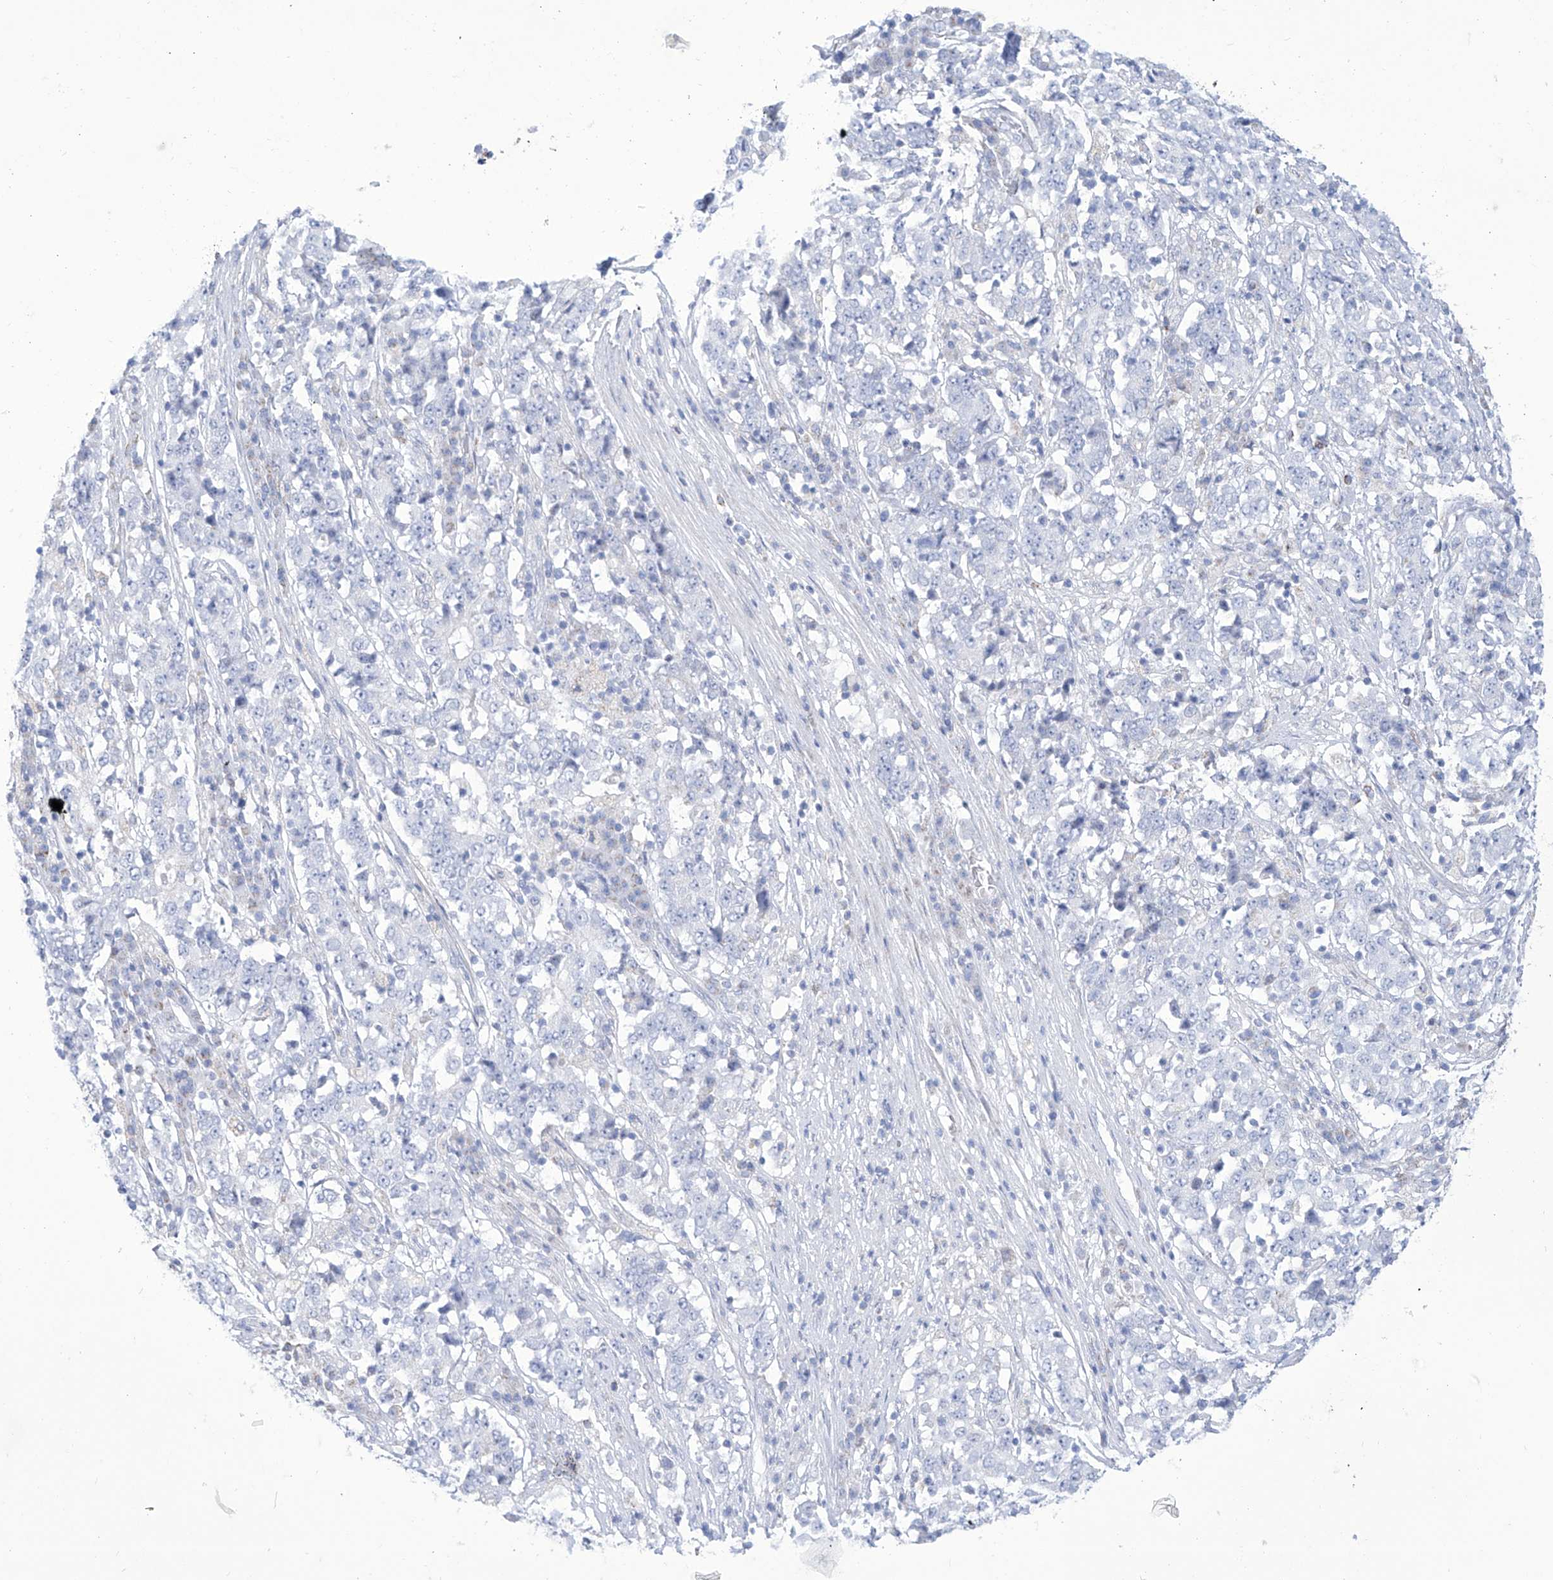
{"staining": {"intensity": "negative", "quantity": "none", "location": "none"}, "tissue": "stomach cancer", "cell_type": "Tumor cells", "image_type": "cancer", "snomed": [{"axis": "morphology", "description": "Adenocarcinoma, NOS"}, {"axis": "topography", "description": "Stomach"}], "caption": "Immunohistochemistry (IHC) histopathology image of neoplastic tissue: human stomach adenocarcinoma stained with DAB displays no significant protein staining in tumor cells.", "gene": "ALDH6A1", "patient": {"sex": "male", "age": 59}}